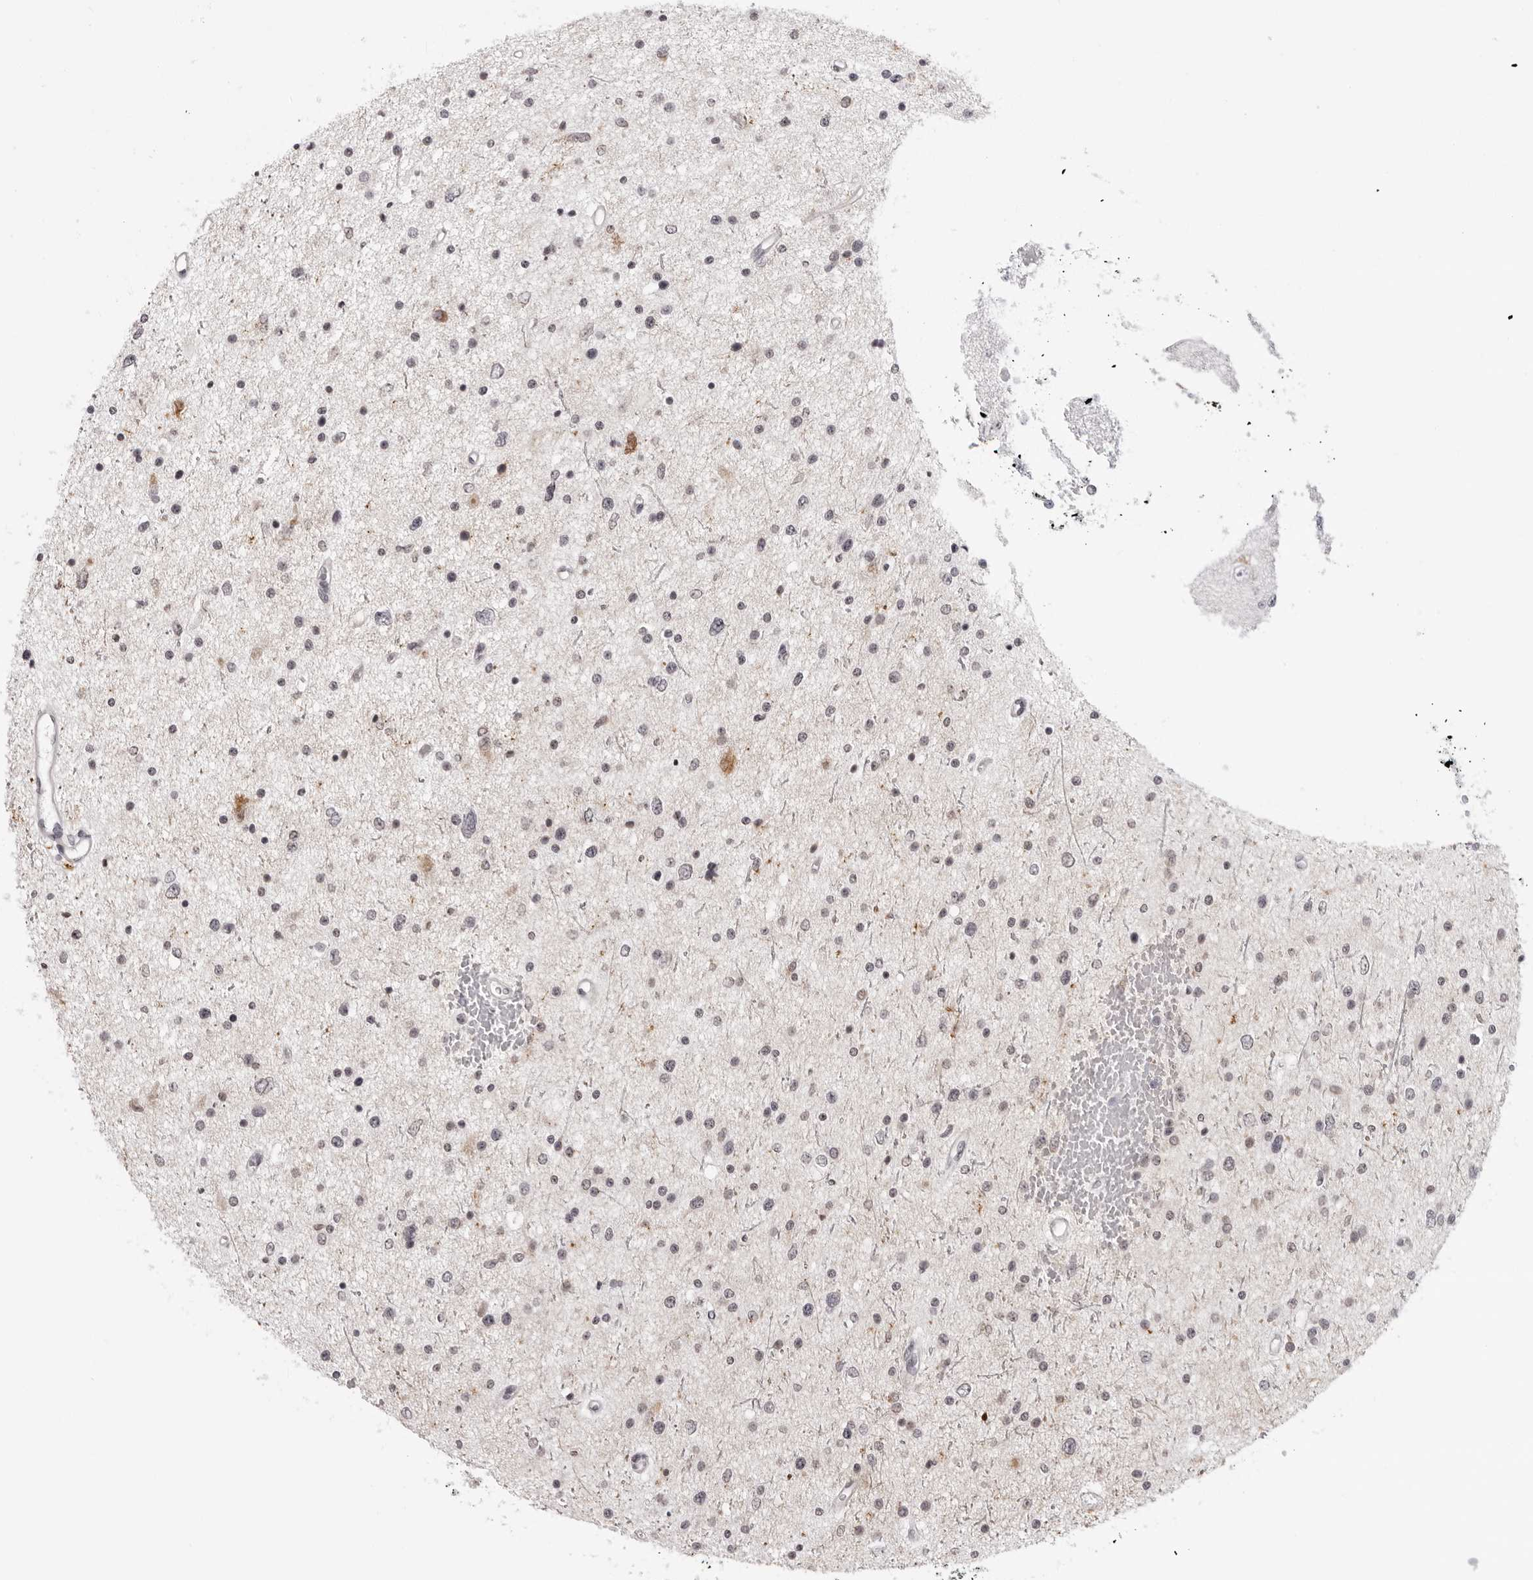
{"staining": {"intensity": "negative", "quantity": "none", "location": "none"}, "tissue": "glioma", "cell_type": "Tumor cells", "image_type": "cancer", "snomed": [{"axis": "morphology", "description": "Glioma, malignant, Low grade"}, {"axis": "topography", "description": "Brain"}], "caption": "Immunohistochemistry image of human malignant glioma (low-grade) stained for a protein (brown), which exhibits no staining in tumor cells.", "gene": "SUGCT", "patient": {"sex": "female", "age": 37}}